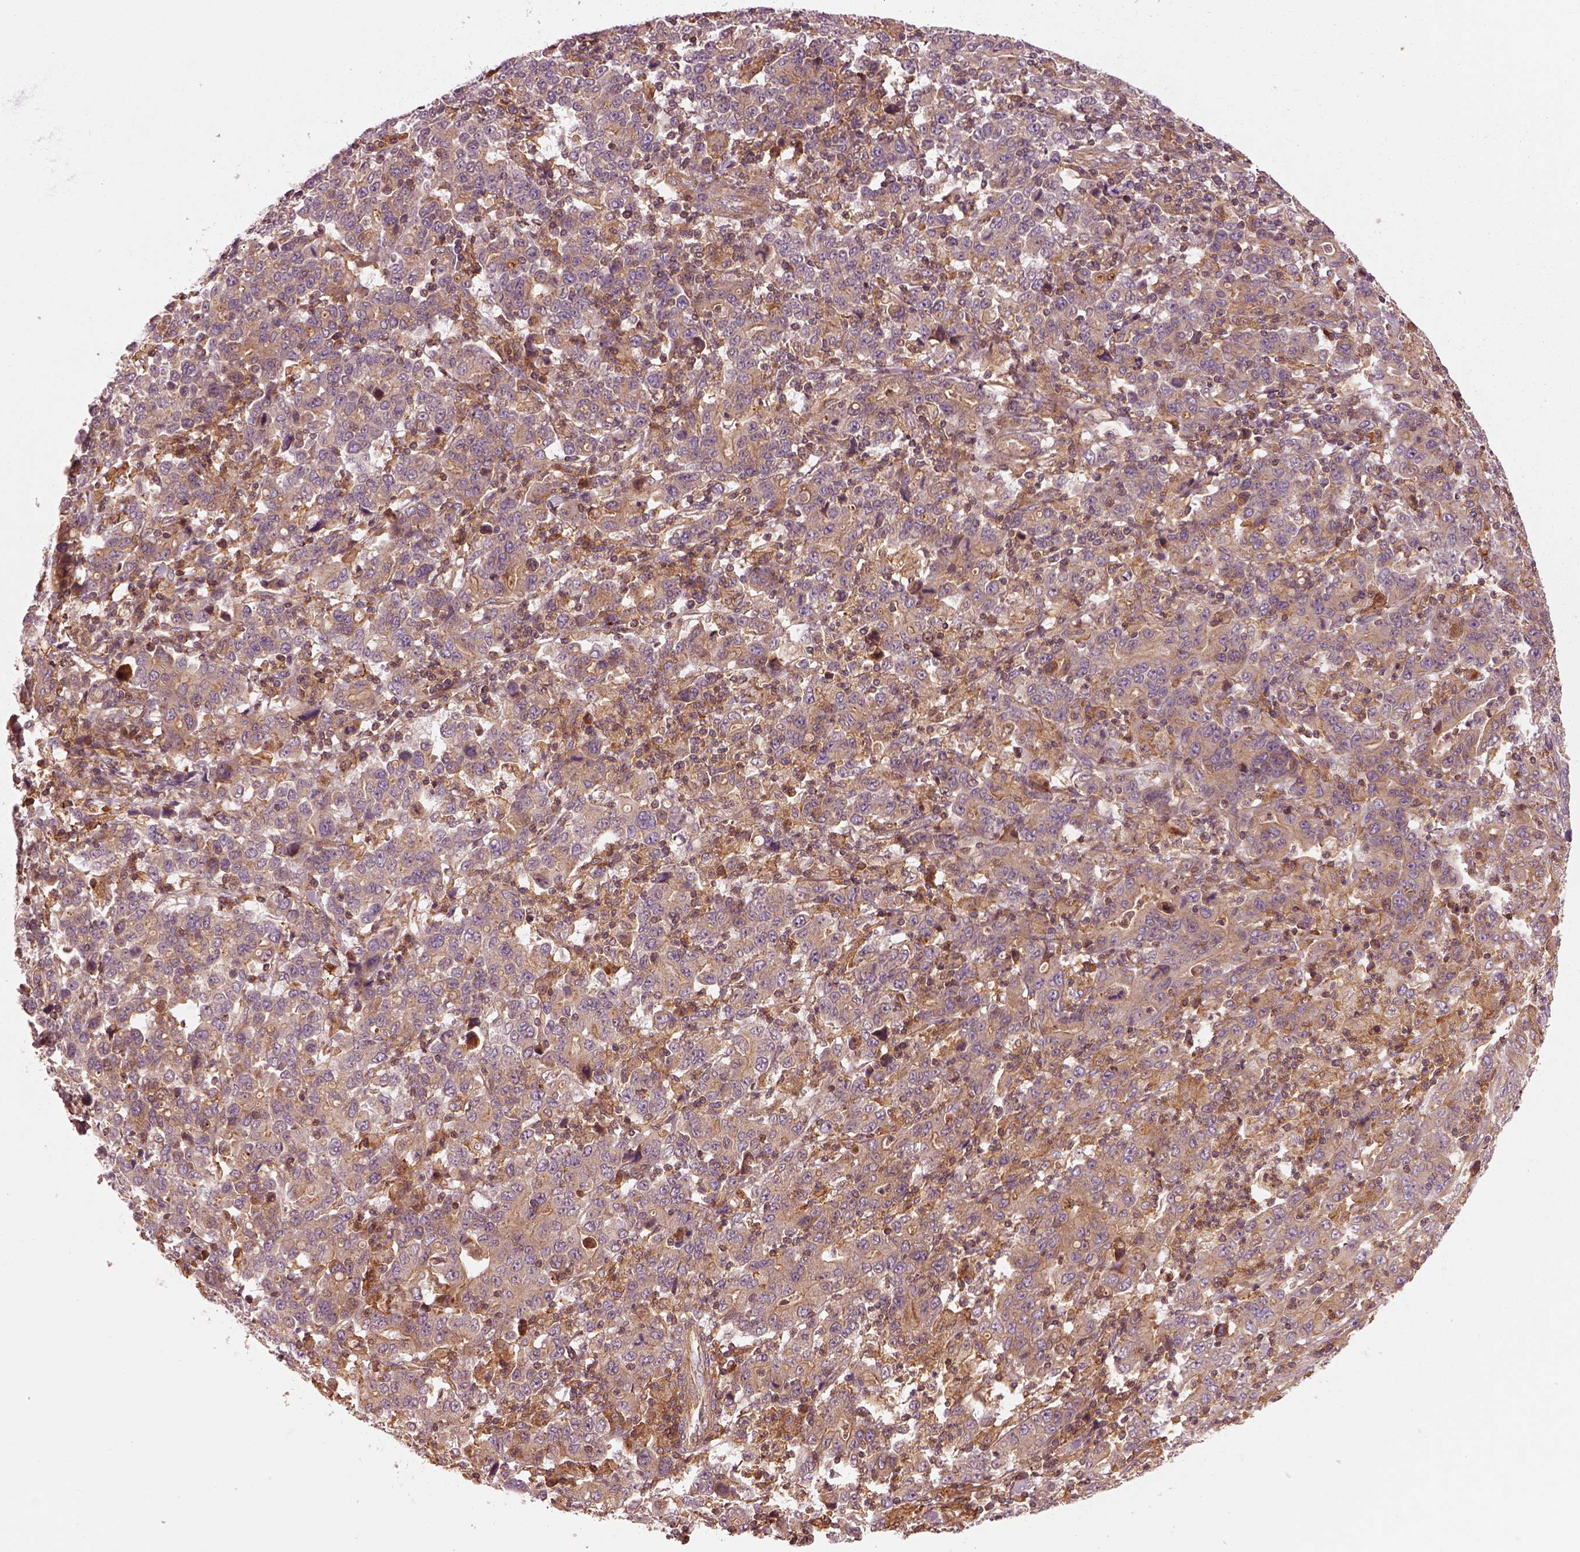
{"staining": {"intensity": "moderate", "quantity": "25%-75%", "location": "cytoplasmic/membranous"}, "tissue": "stomach cancer", "cell_type": "Tumor cells", "image_type": "cancer", "snomed": [{"axis": "morphology", "description": "Adenocarcinoma, NOS"}, {"axis": "topography", "description": "Stomach, upper"}], "caption": "Moderate cytoplasmic/membranous protein expression is seen in approximately 25%-75% of tumor cells in adenocarcinoma (stomach). (DAB (3,3'-diaminobenzidine) = brown stain, brightfield microscopy at high magnification).", "gene": "ASCC2", "patient": {"sex": "male", "age": 69}}